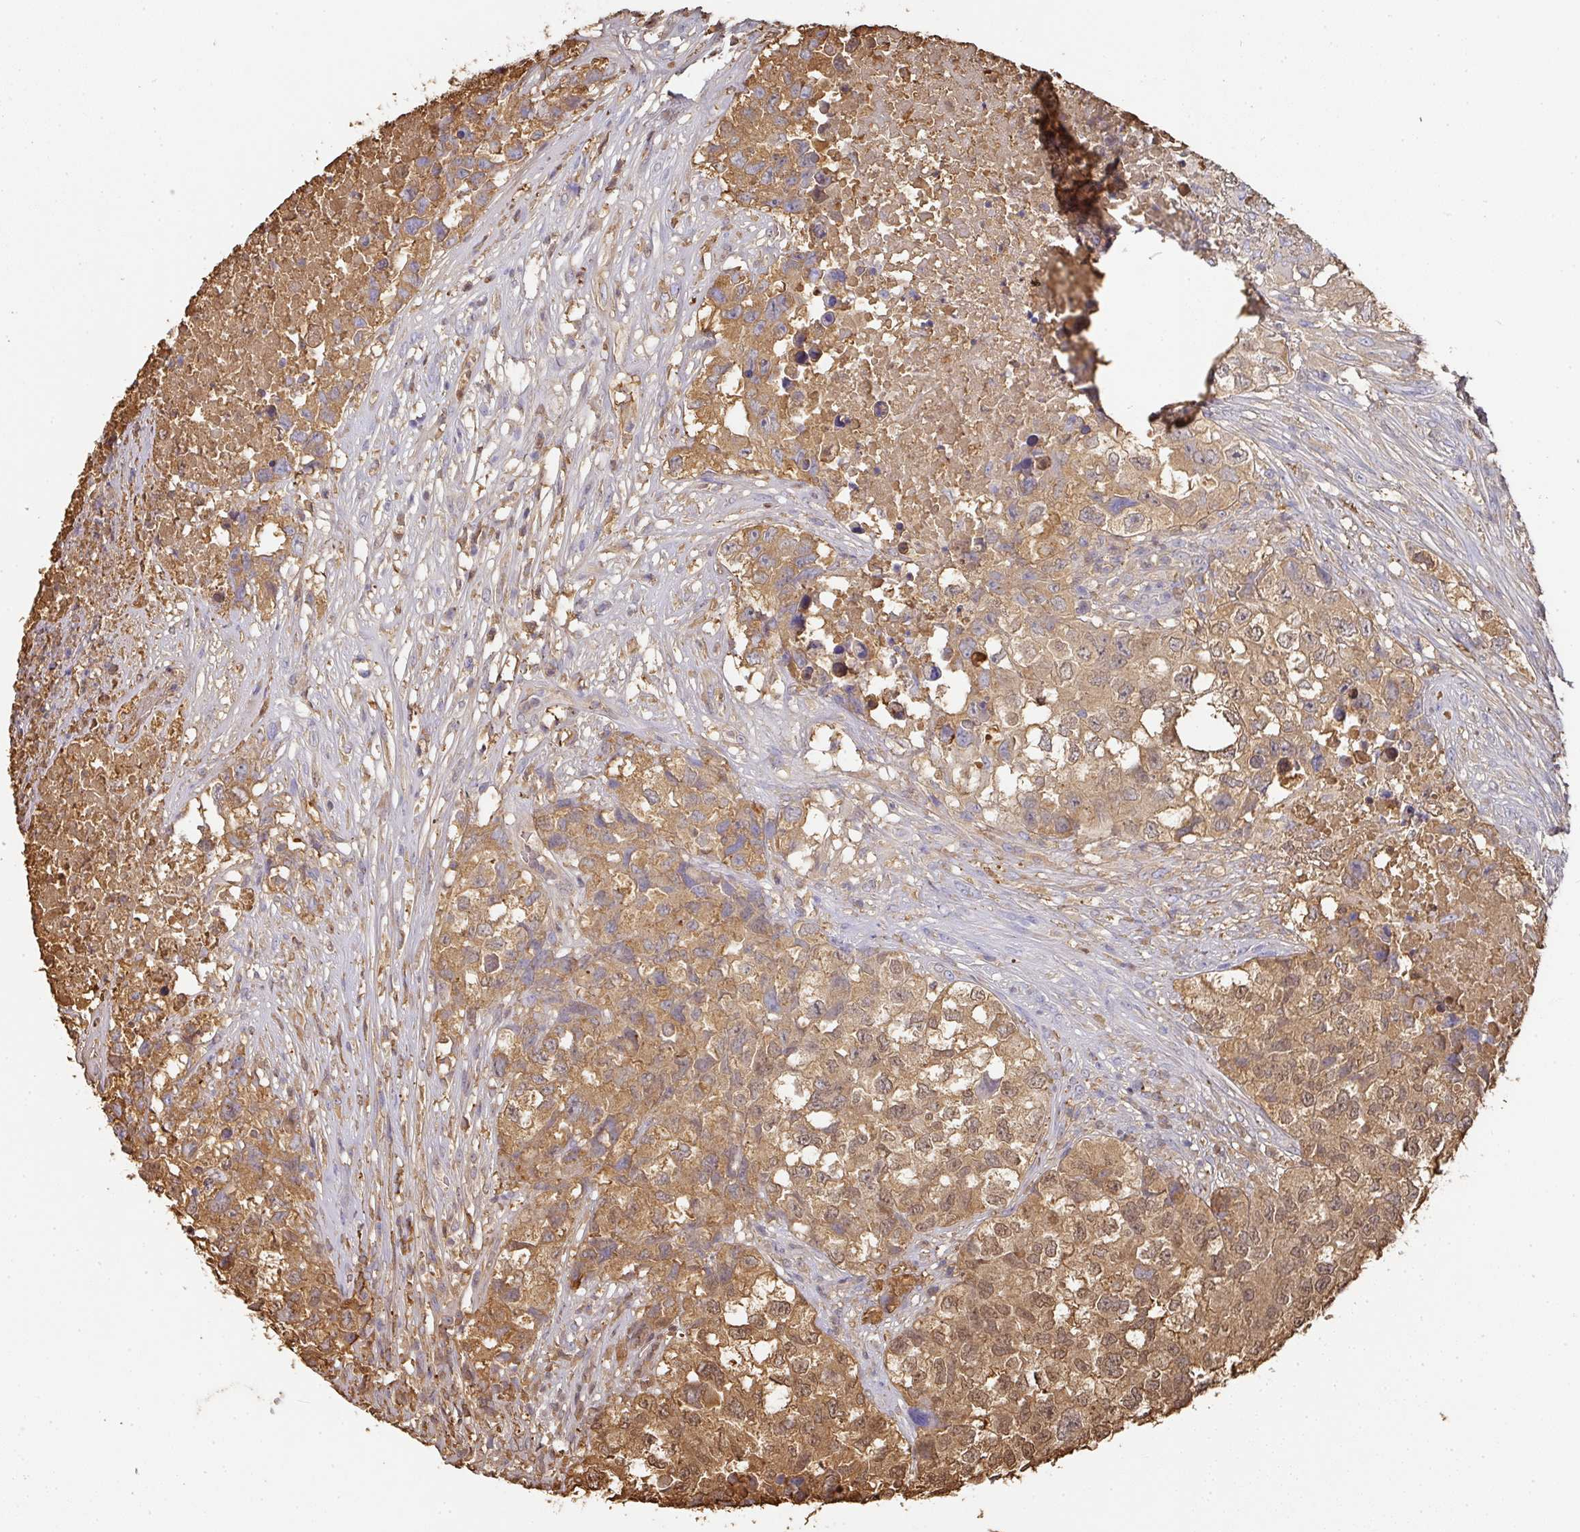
{"staining": {"intensity": "moderate", "quantity": "25%-75%", "location": "cytoplasmic/membranous"}, "tissue": "testis cancer", "cell_type": "Tumor cells", "image_type": "cancer", "snomed": [{"axis": "morphology", "description": "Carcinoma, Embryonal, NOS"}, {"axis": "topography", "description": "Testis"}], "caption": "A high-resolution image shows immunohistochemistry (IHC) staining of testis cancer, which shows moderate cytoplasmic/membranous expression in approximately 25%-75% of tumor cells.", "gene": "ALB", "patient": {"sex": "male", "age": 83}}